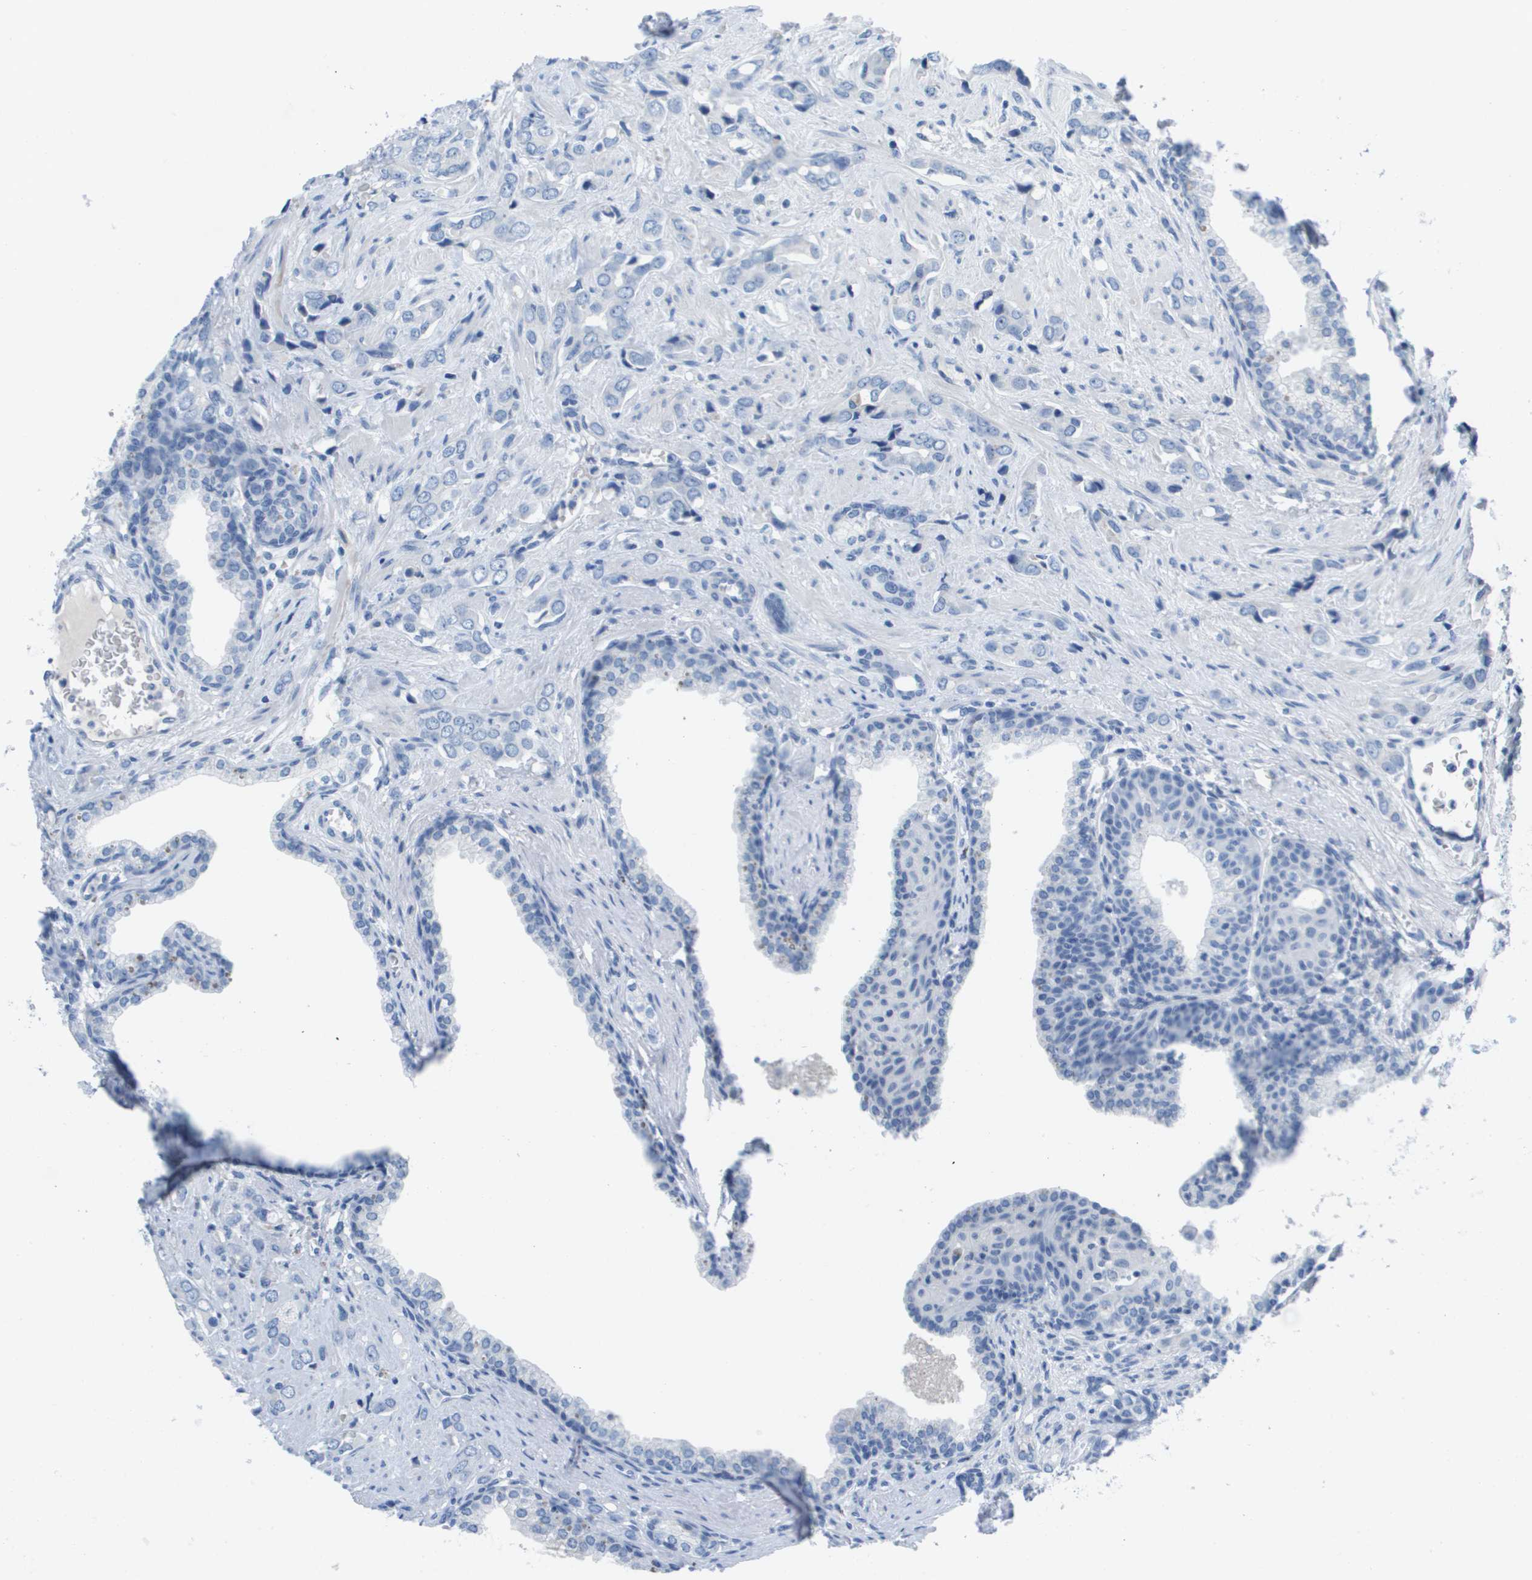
{"staining": {"intensity": "negative", "quantity": "none", "location": "none"}, "tissue": "prostate cancer", "cell_type": "Tumor cells", "image_type": "cancer", "snomed": [{"axis": "morphology", "description": "Adenocarcinoma, High grade"}, {"axis": "topography", "description": "Prostate"}], "caption": "Tumor cells are negative for brown protein staining in high-grade adenocarcinoma (prostate).", "gene": "GPR18", "patient": {"sex": "male", "age": 64}}